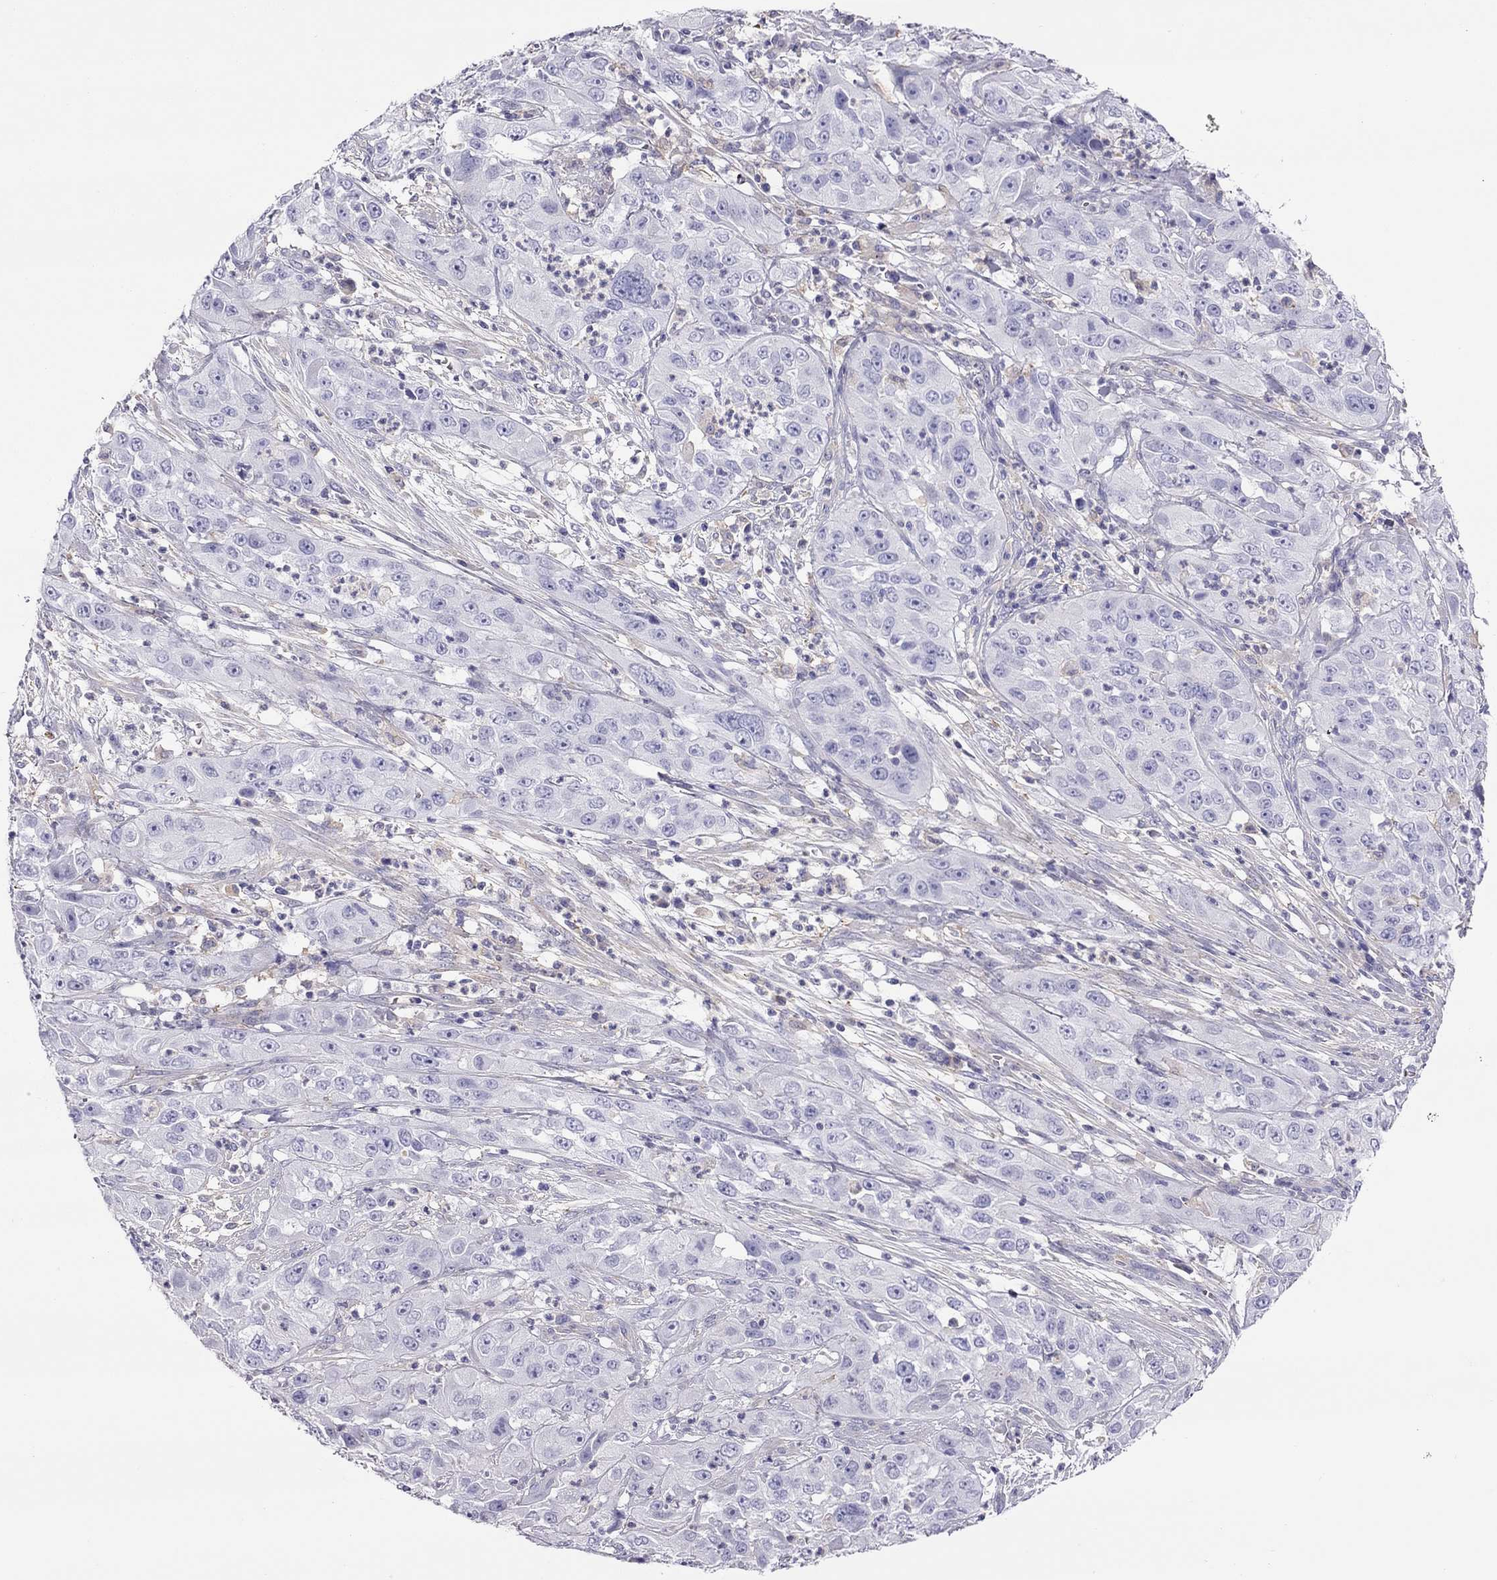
{"staining": {"intensity": "negative", "quantity": "none", "location": "none"}, "tissue": "cervical cancer", "cell_type": "Tumor cells", "image_type": "cancer", "snomed": [{"axis": "morphology", "description": "Squamous cell carcinoma, NOS"}, {"axis": "topography", "description": "Cervix"}], "caption": "A high-resolution histopathology image shows IHC staining of squamous cell carcinoma (cervical), which demonstrates no significant expression in tumor cells.", "gene": "ALOX15B", "patient": {"sex": "female", "age": 32}}